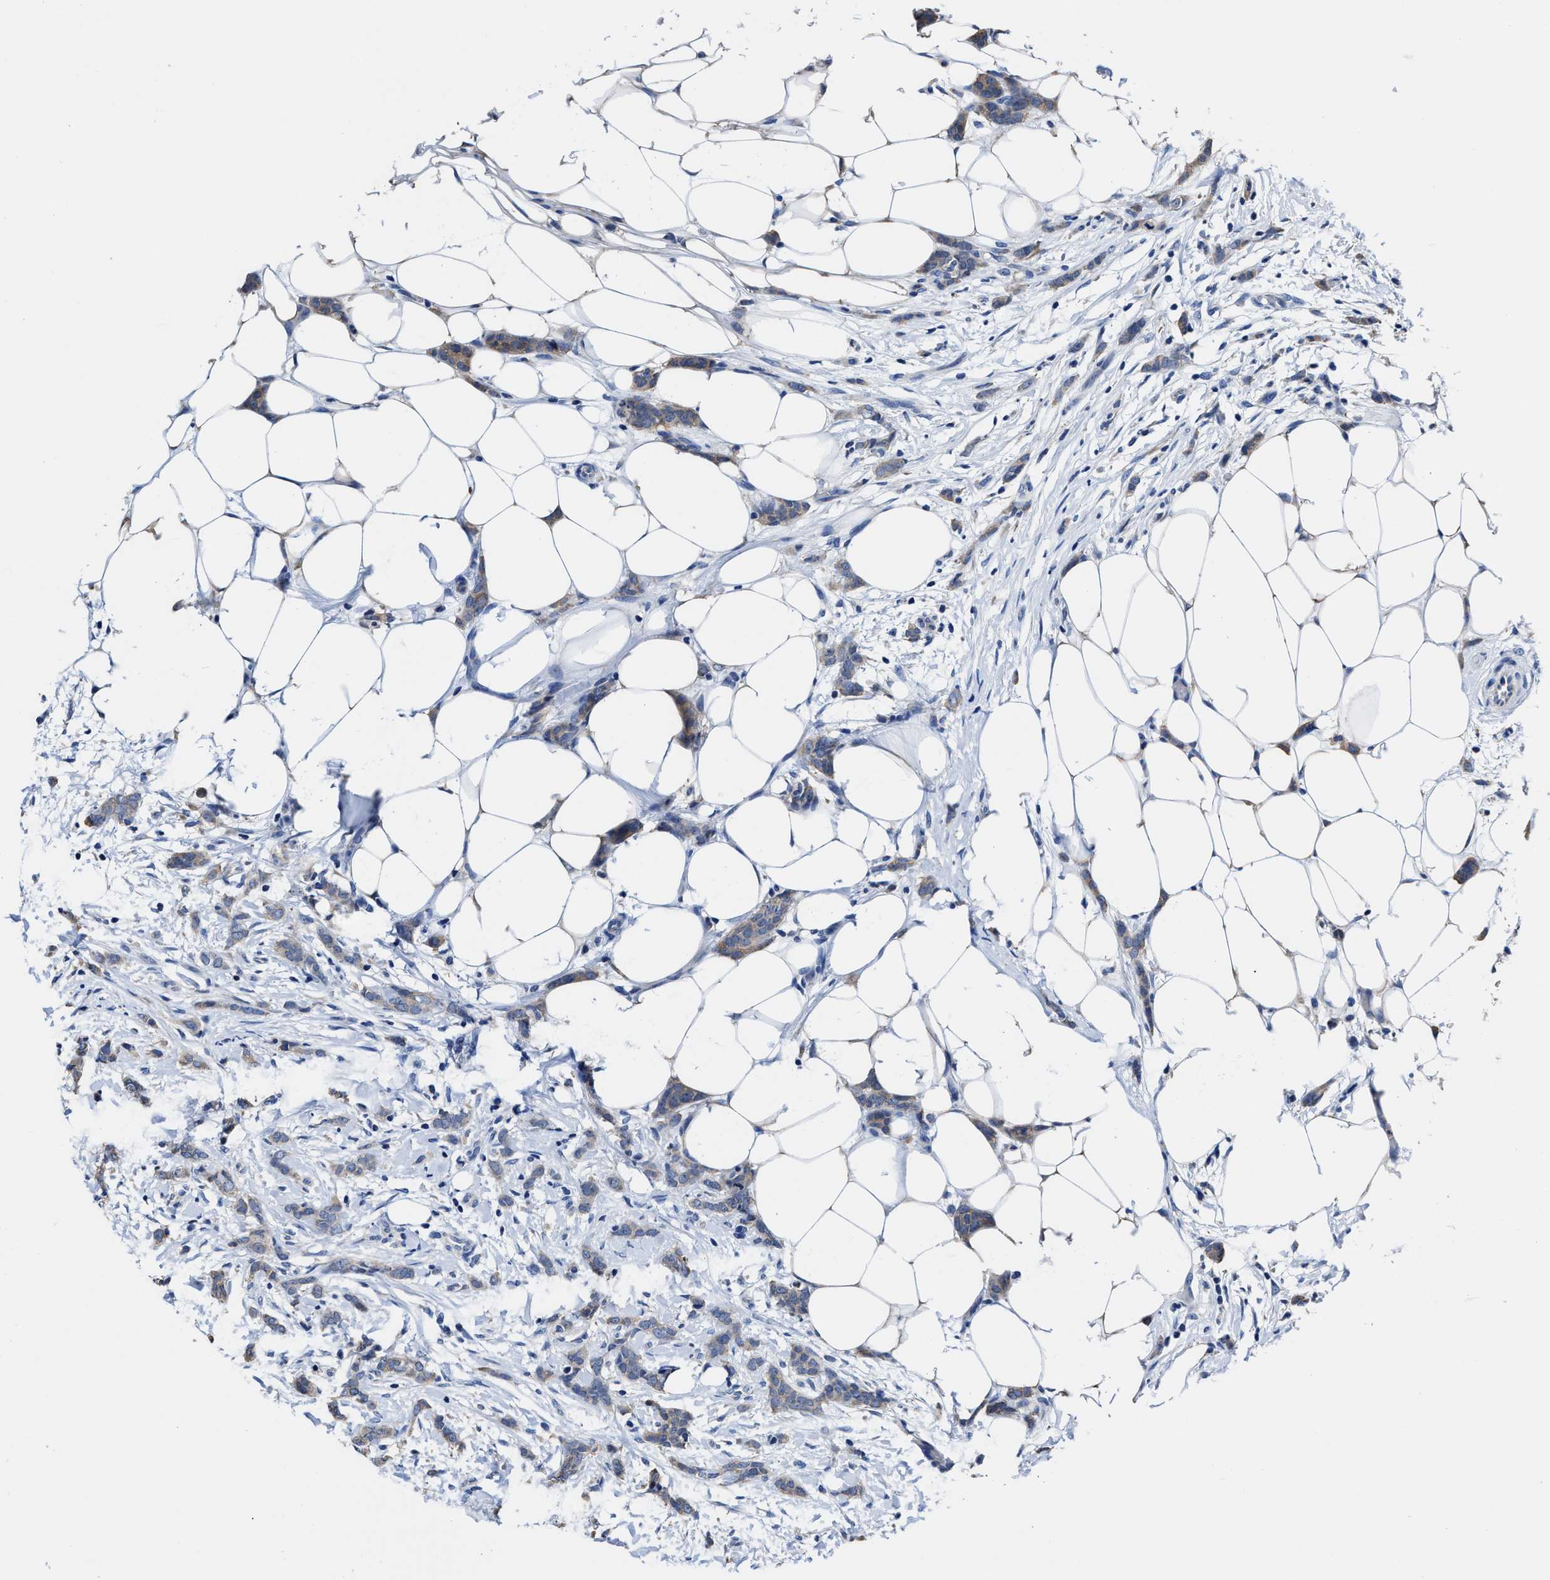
{"staining": {"intensity": "weak", "quantity": ">75%", "location": "cytoplasmic/membranous"}, "tissue": "breast cancer", "cell_type": "Tumor cells", "image_type": "cancer", "snomed": [{"axis": "morphology", "description": "Lobular carcinoma"}, {"axis": "topography", "description": "Skin"}, {"axis": "topography", "description": "Breast"}], "caption": "Immunohistochemistry (IHC) photomicrograph of neoplastic tissue: breast cancer (lobular carcinoma) stained using immunohistochemistry (IHC) exhibits low levels of weak protein expression localized specifically in the cytoplasmic/membranous of tumor cells, appearing as a cytoplasmic/membranous brown color.", "gene": "HOOK1", "patient": {"sex": "female", "age": 46}}